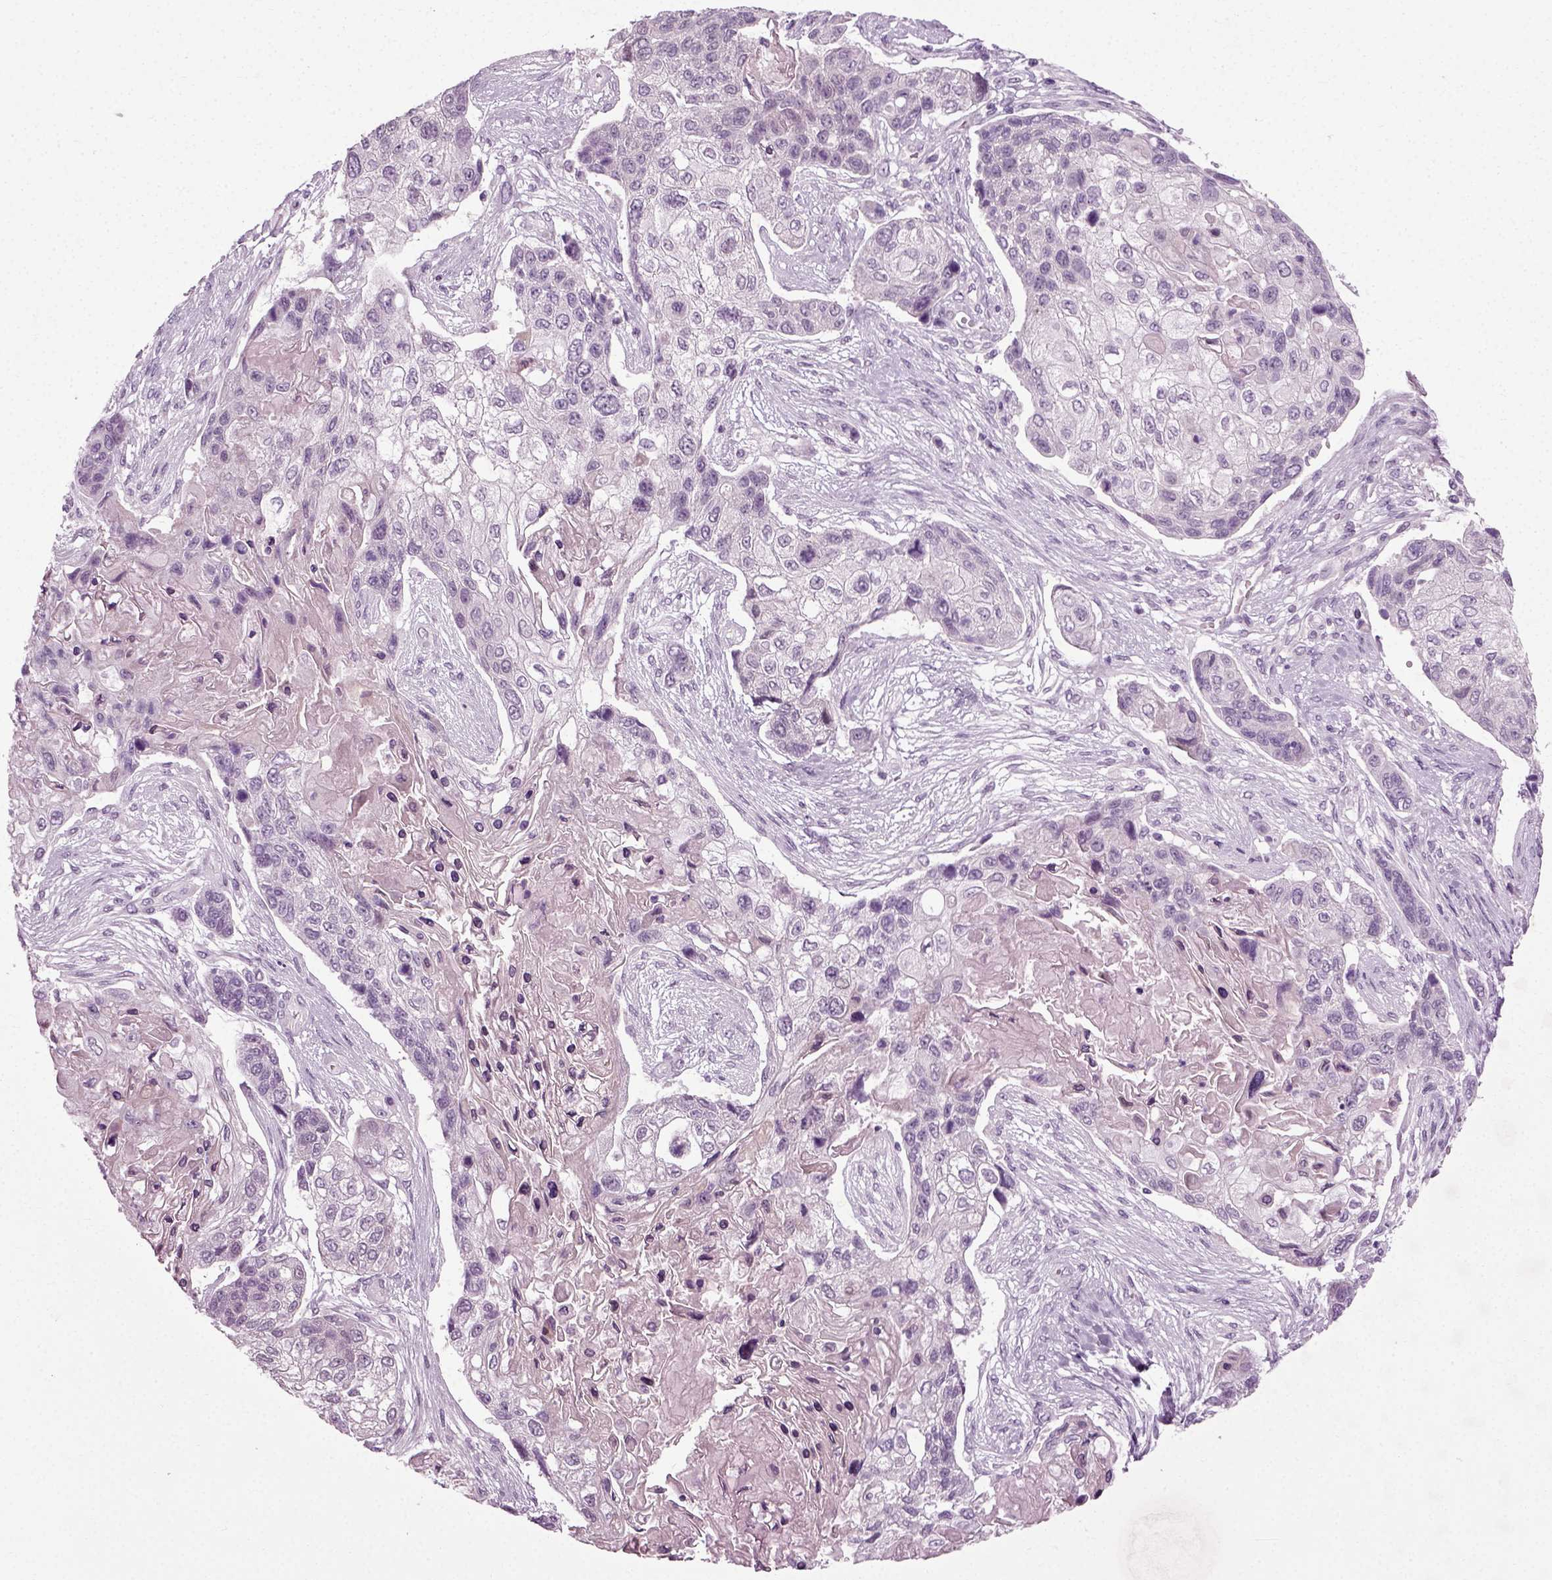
{"staining": {"intensity": "negative", "quantity": "none", "location": "none"}, "tissue": "lung cancer", "cell_type": "Tumor cells", "image_type": "cancer", "snomed": [{"axis": "morphology", "description": "Squamous cell carcinoma, NOS"}, {"axis": "topography", "description": "Lung"}], "caption": "Immunohistochemistry histopathology image of neoplastic tissue: lung squamous cell carcinoma stained with DAB displays no significant protein positivity in tumor cells.", "gene": "SCG5", "patient": {"sex": "male", "age": 69}}